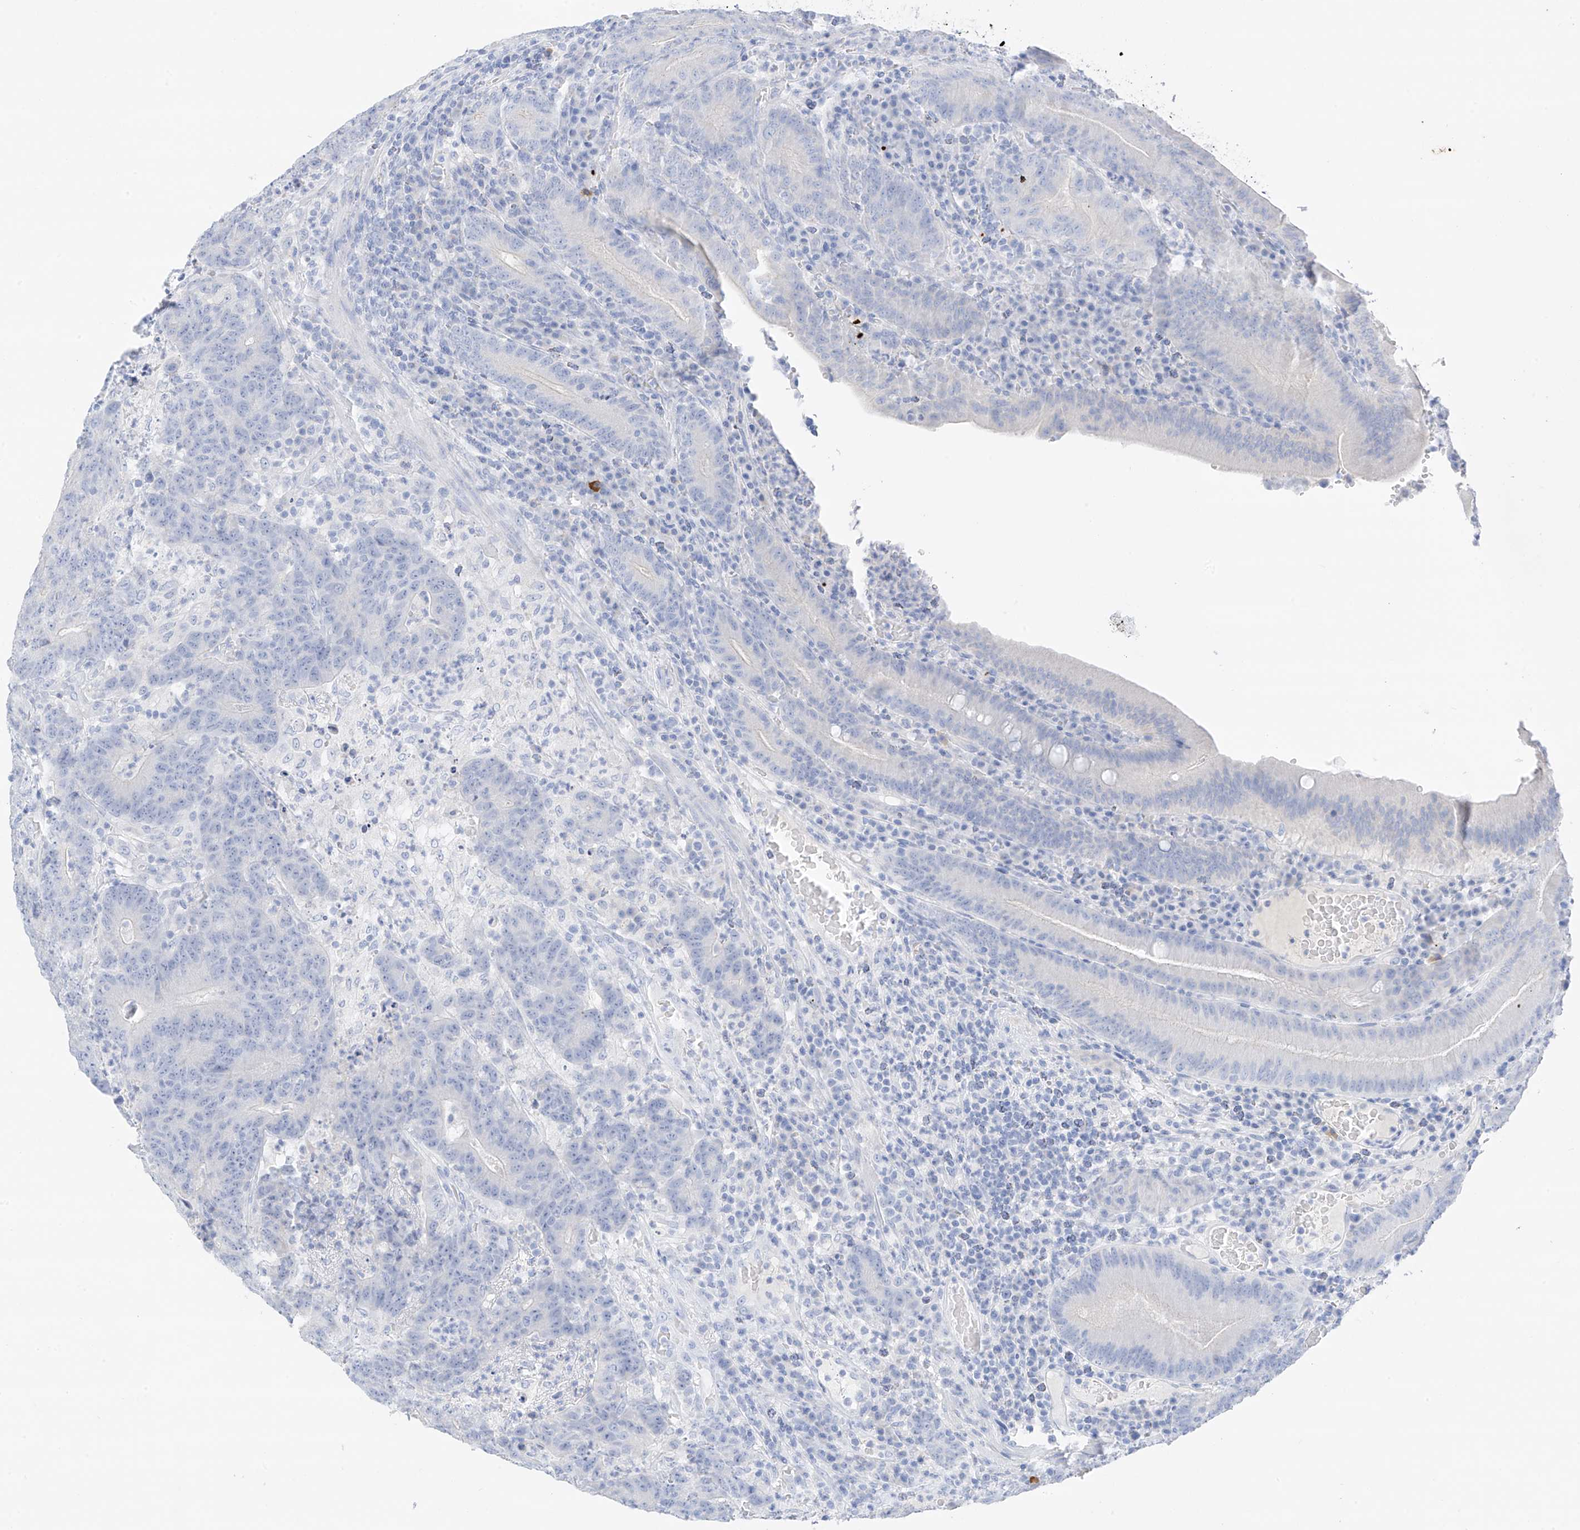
{"staining": {"intensity": "negative", "quantity": "none", "location": "none"}, "tissue": "colorectal cancer", "cell_type": "Tumor cells", "image_type": "cancer", "snomed": [{"axis": "morphology", "description": "Normal tissue, NOS"}, {"axis": "morphology", "description": "Adenocarcinoma, NOS"}, {"axis": "topography", "description": "Colon"}], "caption": "A micrograph of human colorectal cancer (adenocarcinoma) is negative for staining in tumor cells.", "gene": "CAPN13", "patient": {"sex": "female", "age": 75}}